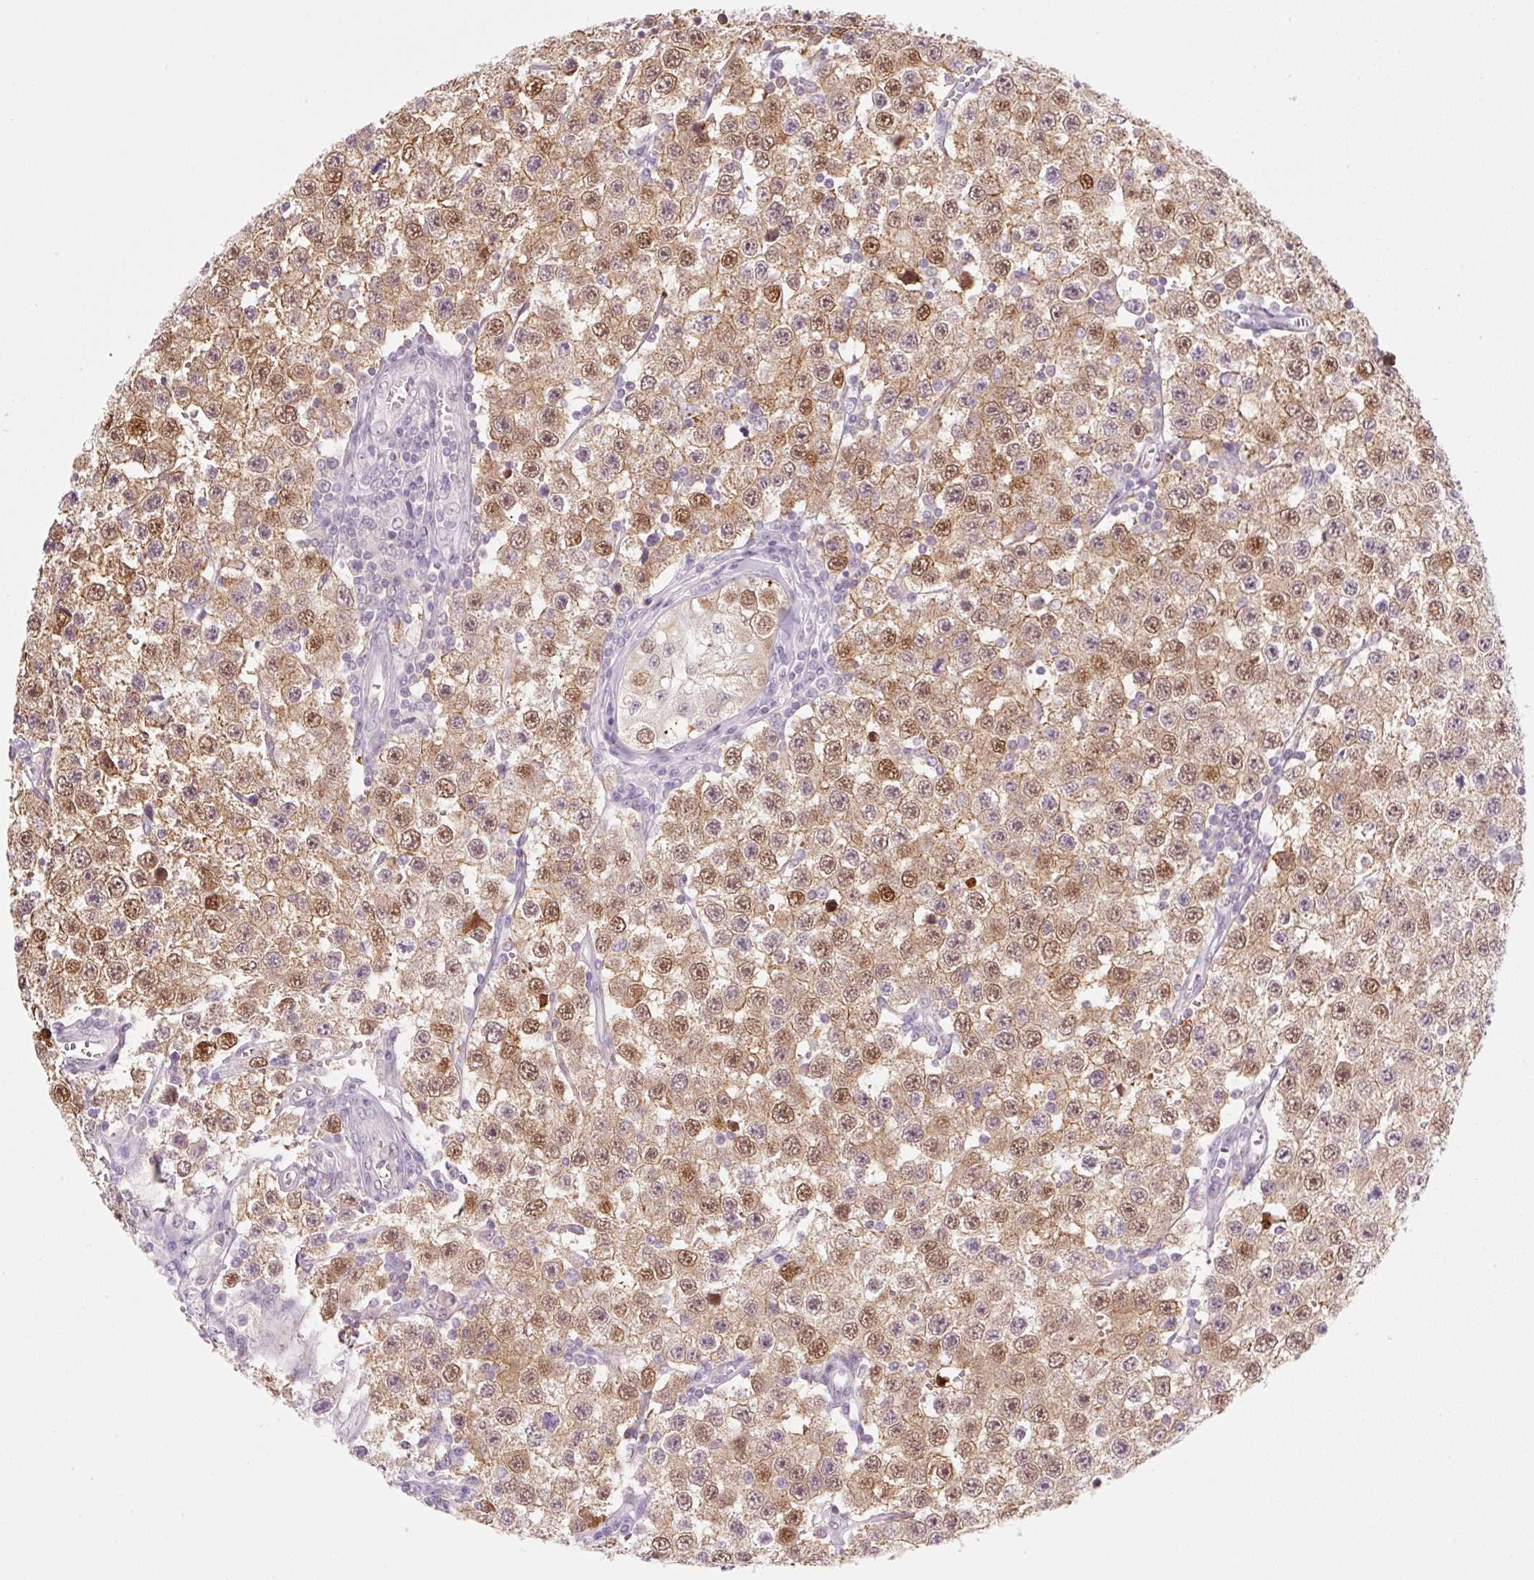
{"staining": {"intensity": "moderate", "quantity": ">75%", "location": "cytoplasmic/membranous,nuclear"}, "tissue": "testis cancer", "cell_type": "Tumor cells", "image_type": "cancer", "snomed": [{"axis": "morphology", "description": "Seminoma, NOS"}, {"axis": "topography", "description": "Testis"}], "caption": "Immunohistochemistry (IHC) of testis cancer (seminoma) shows medium levels of moderate cytoplasmic/membranous and nuclear staining in approximately >75% of tumor cells. (DAB (3,3'-diaminobenzidine) = brown stain, brightfield microscopy at high magnification).", "gene": "SYNE3", "patient": {"sex": "male", "age": 34}}